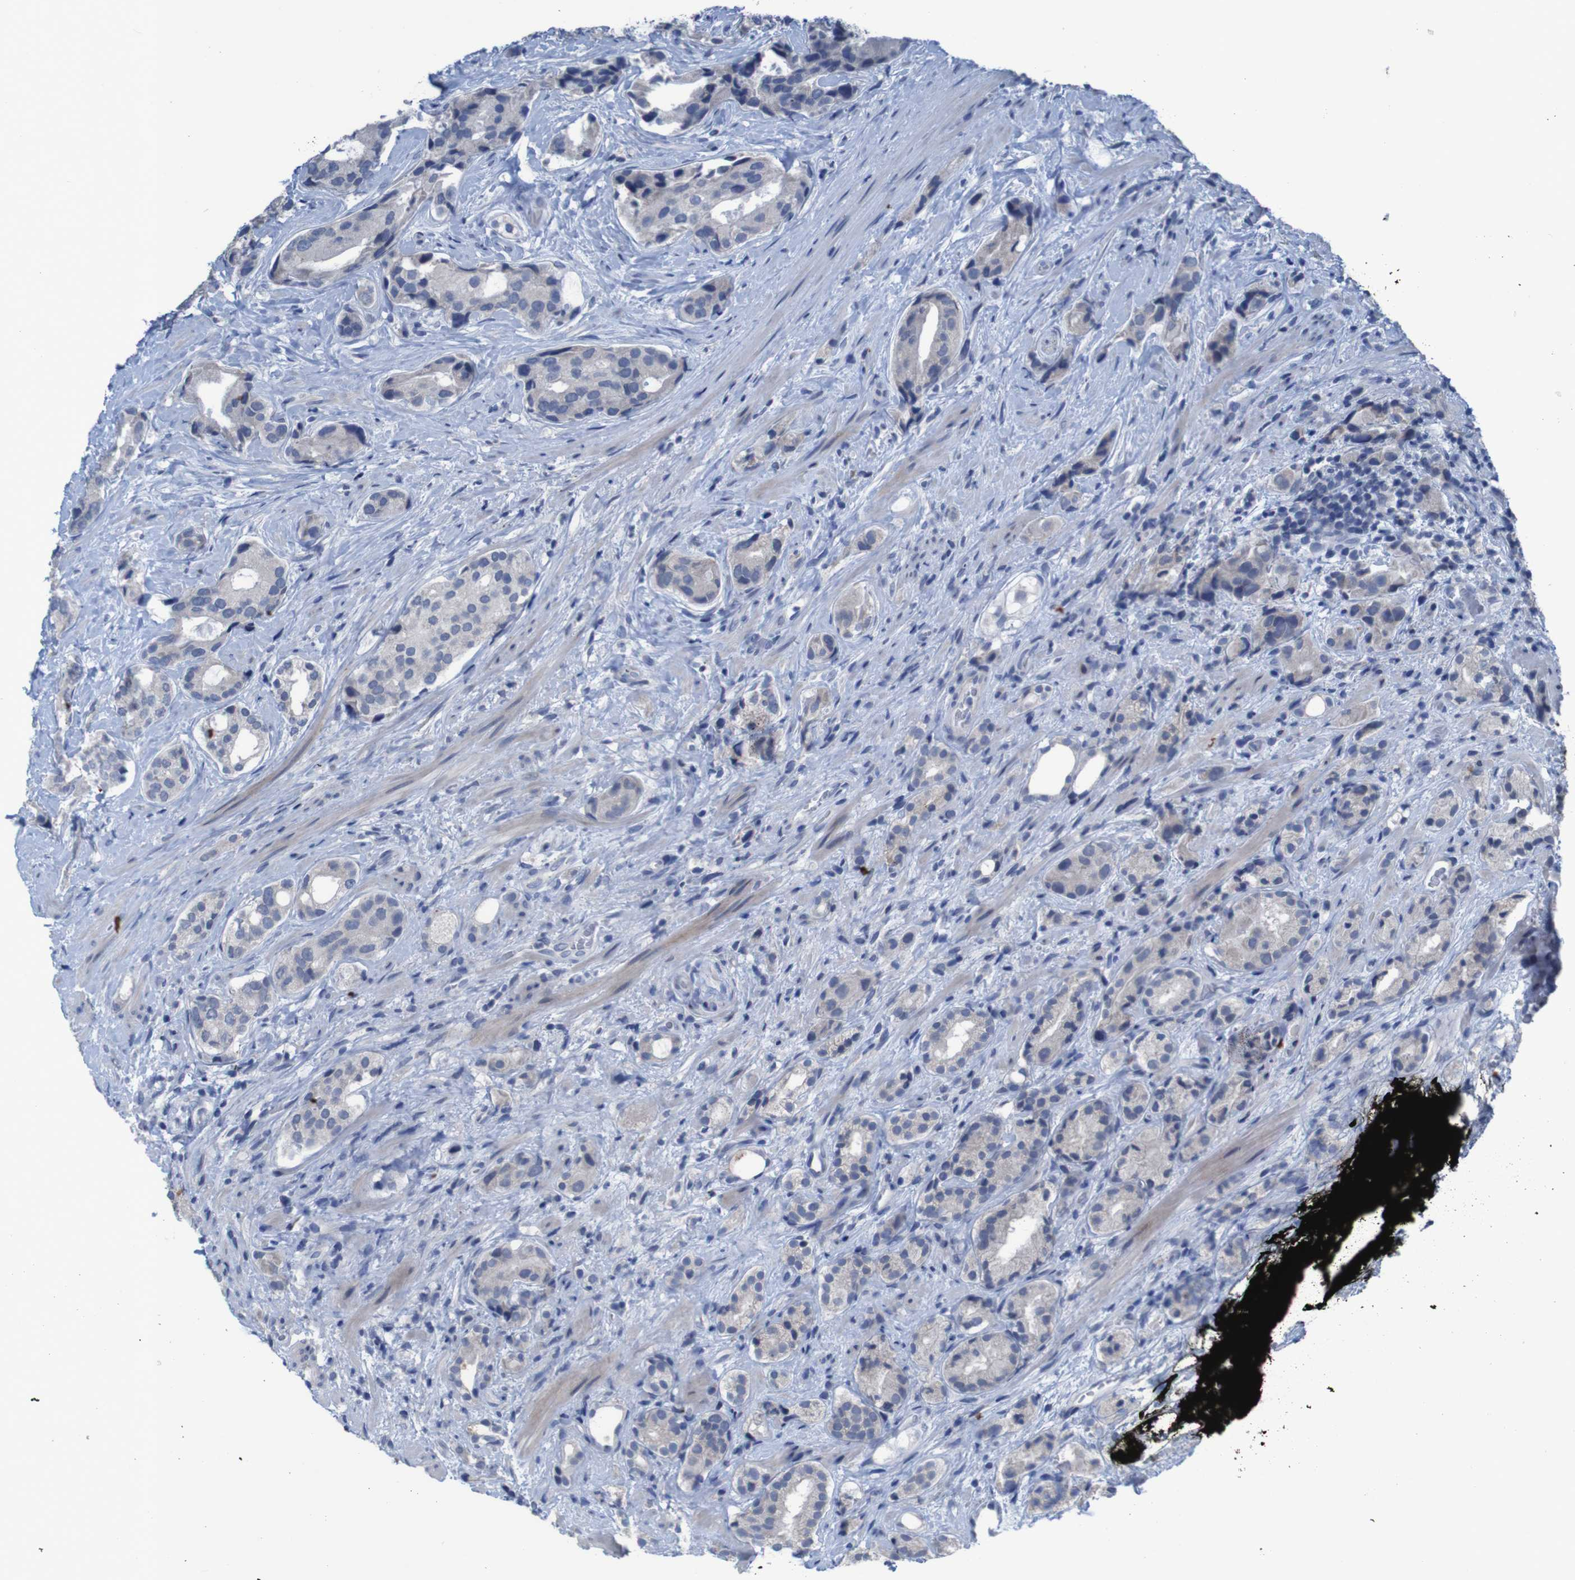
{"staining": {"intensity": "weak", "quantity": "<25%", "location": "cytoplasmic/membranous"}, "tissue": "prostate cancer", "cell_type": "Tumor cells", "image_type": "cancer", "snomed": [{"axis": "morphology", "description": "Adenocarcinoma, High grade"}, {"axis": "topography", "description": "Prostate"}], "caption": "Tumor cells are negative for protein expression in human prostate adenocarcinoma (high-grade).", "gene": "CLDN18", "patient": {"sex": "male", "age": 71}}